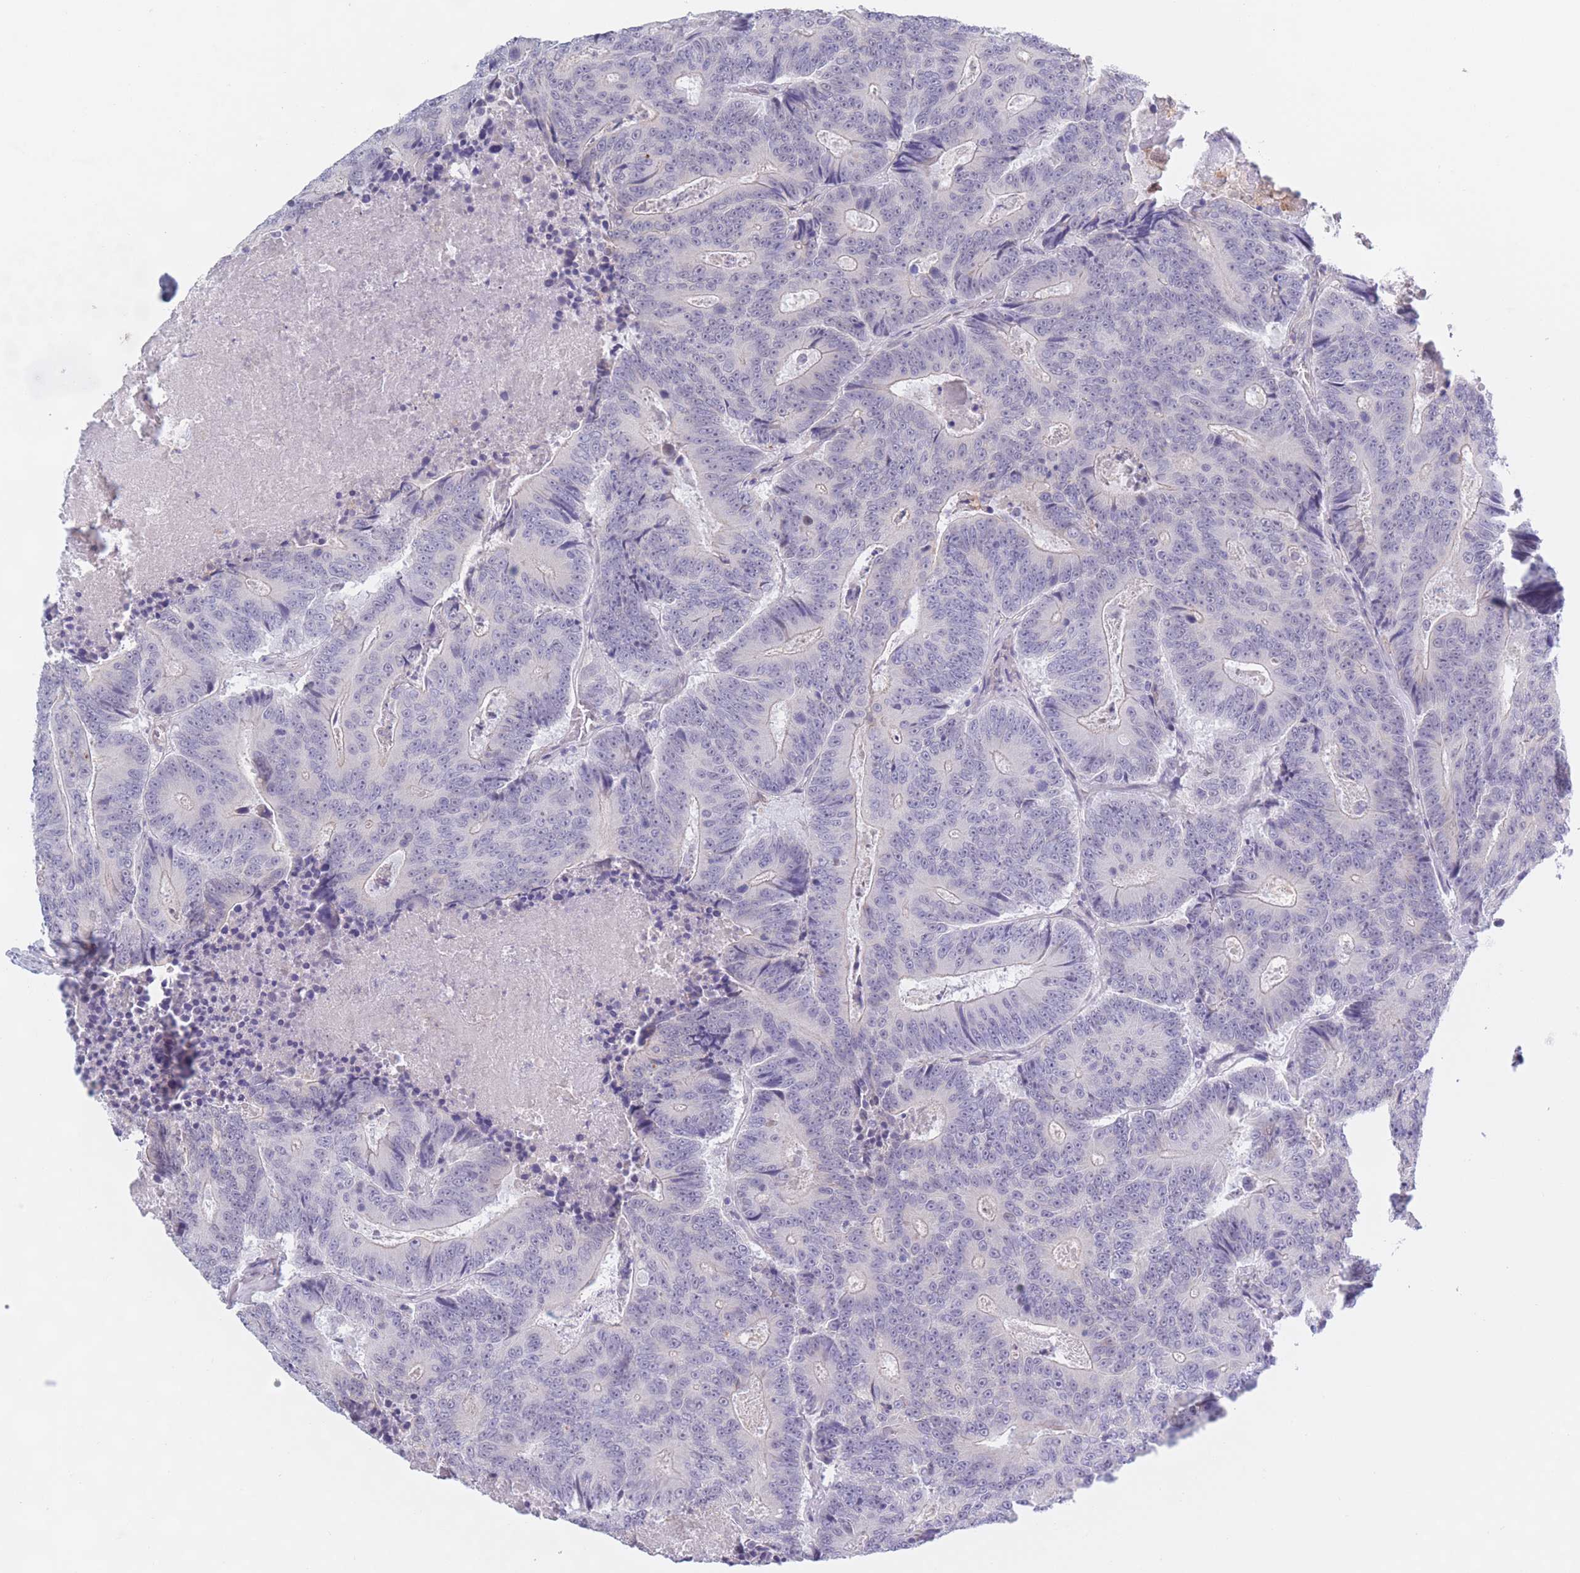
{"staining": {"intensity": "negative", "quantity": "none", "location": "none"}, "tissue": "colorectal cancer", "cell_type": "Tumor cells", "image_type": "cancer", "snomed": [{"axis": "morphology", "description": "Adenocarcinoma, NOS"}, {"axis": "topography", "description": "Colon"}], "caption": "Micrograph shows no significant protein staining in tumor cells of adenocarcinoma (colorectal).", "gene": "PODXL", "patient": {"sex": "male", "age": 83}}